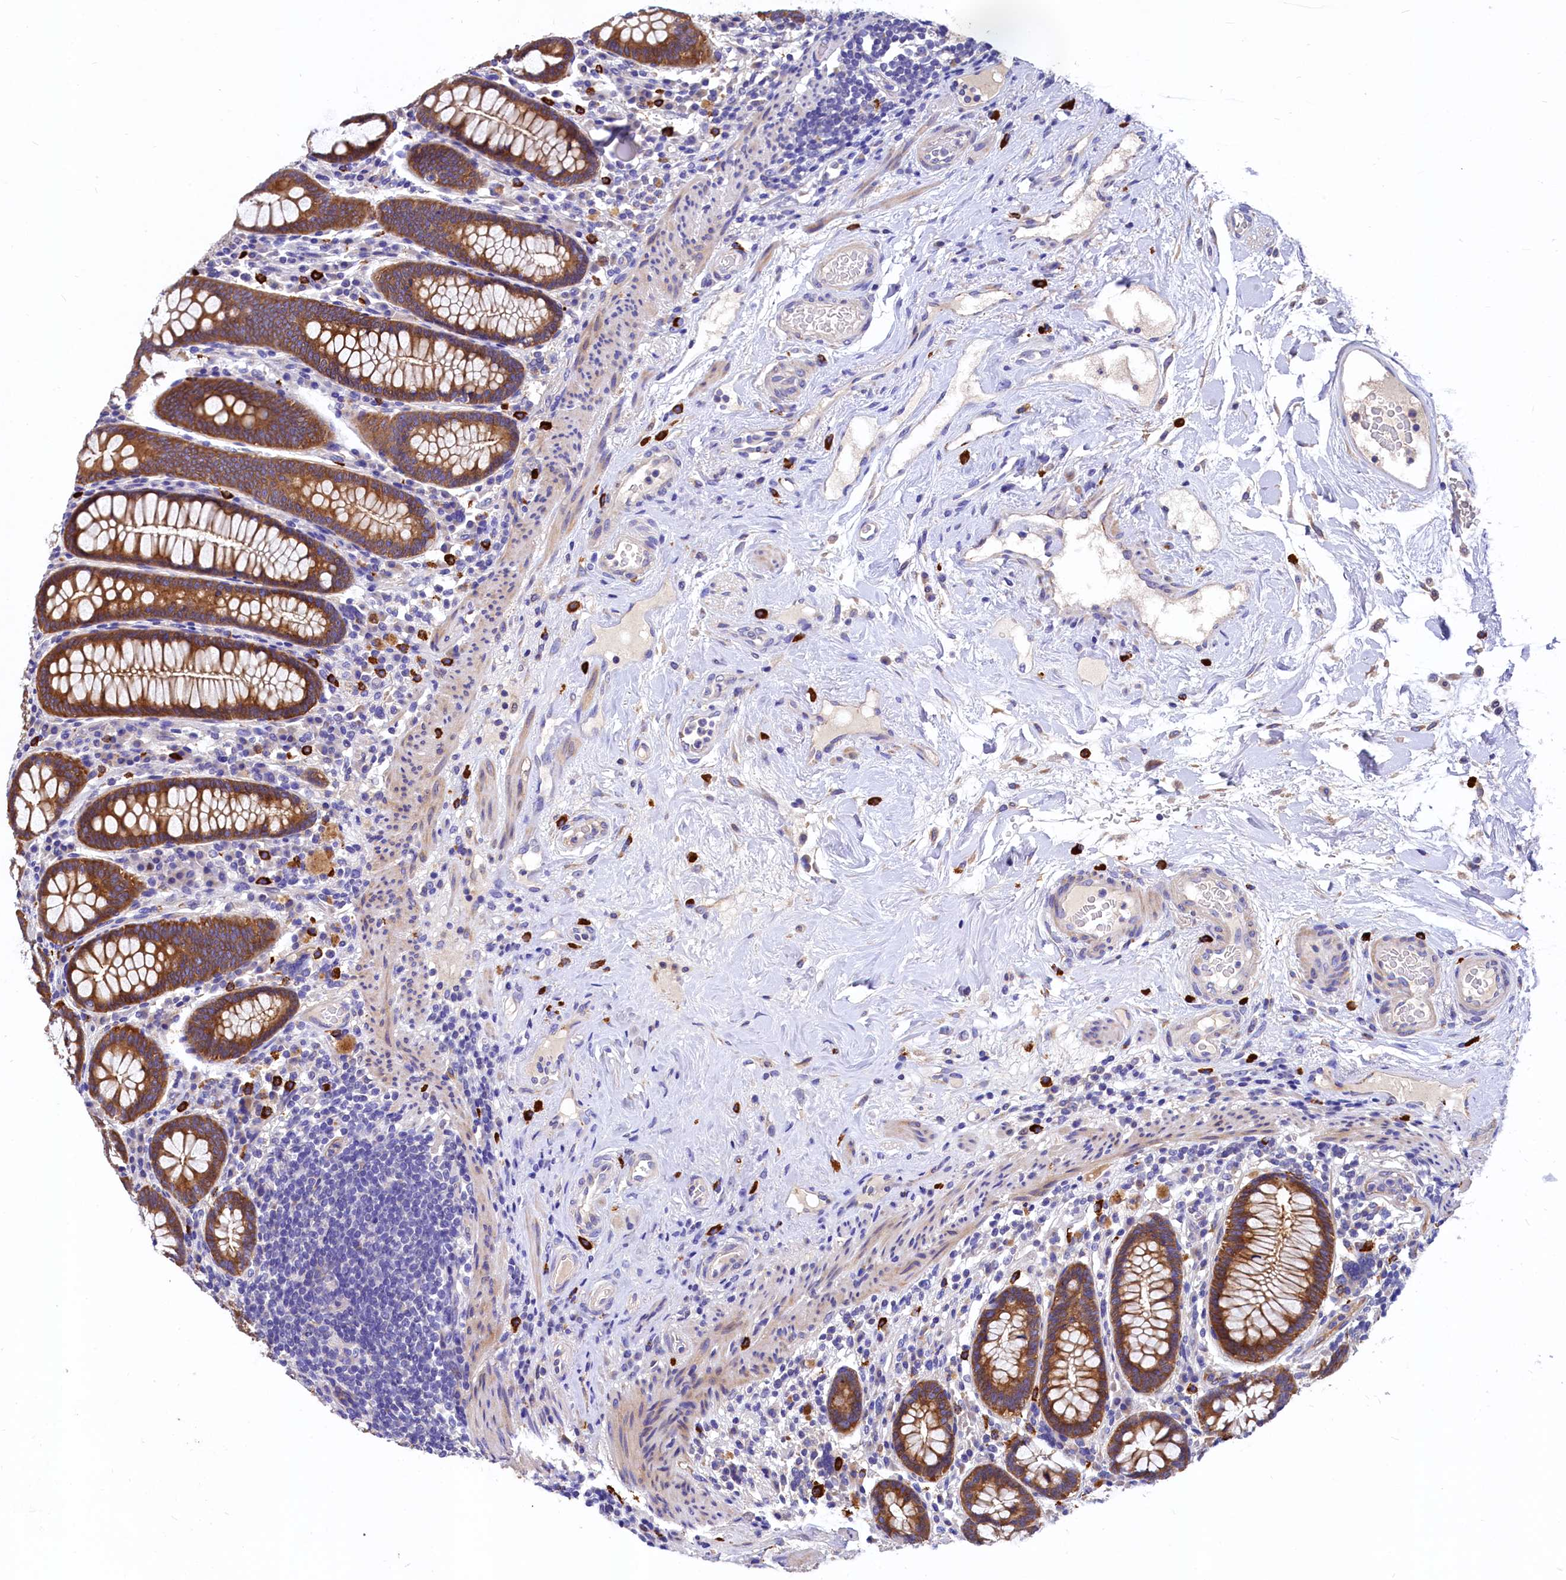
{"staining": {"intensity": "negative", "quantity": "none", "location": "none"}, "tissue": "colon", "cell_type": "Endothelial cells", "image_type": "normal", "snomed": [{"axis": "morphology", "description": "Normal tissue, NOS"}, {"axis": "topography", "description": "Colon"}], "caption": "Immunohistochemistry of benign human colon demonstrates no expression in endothelial cells.", "gene": "EPS8L2", "patient": {"sex": "female", "age": 79}}